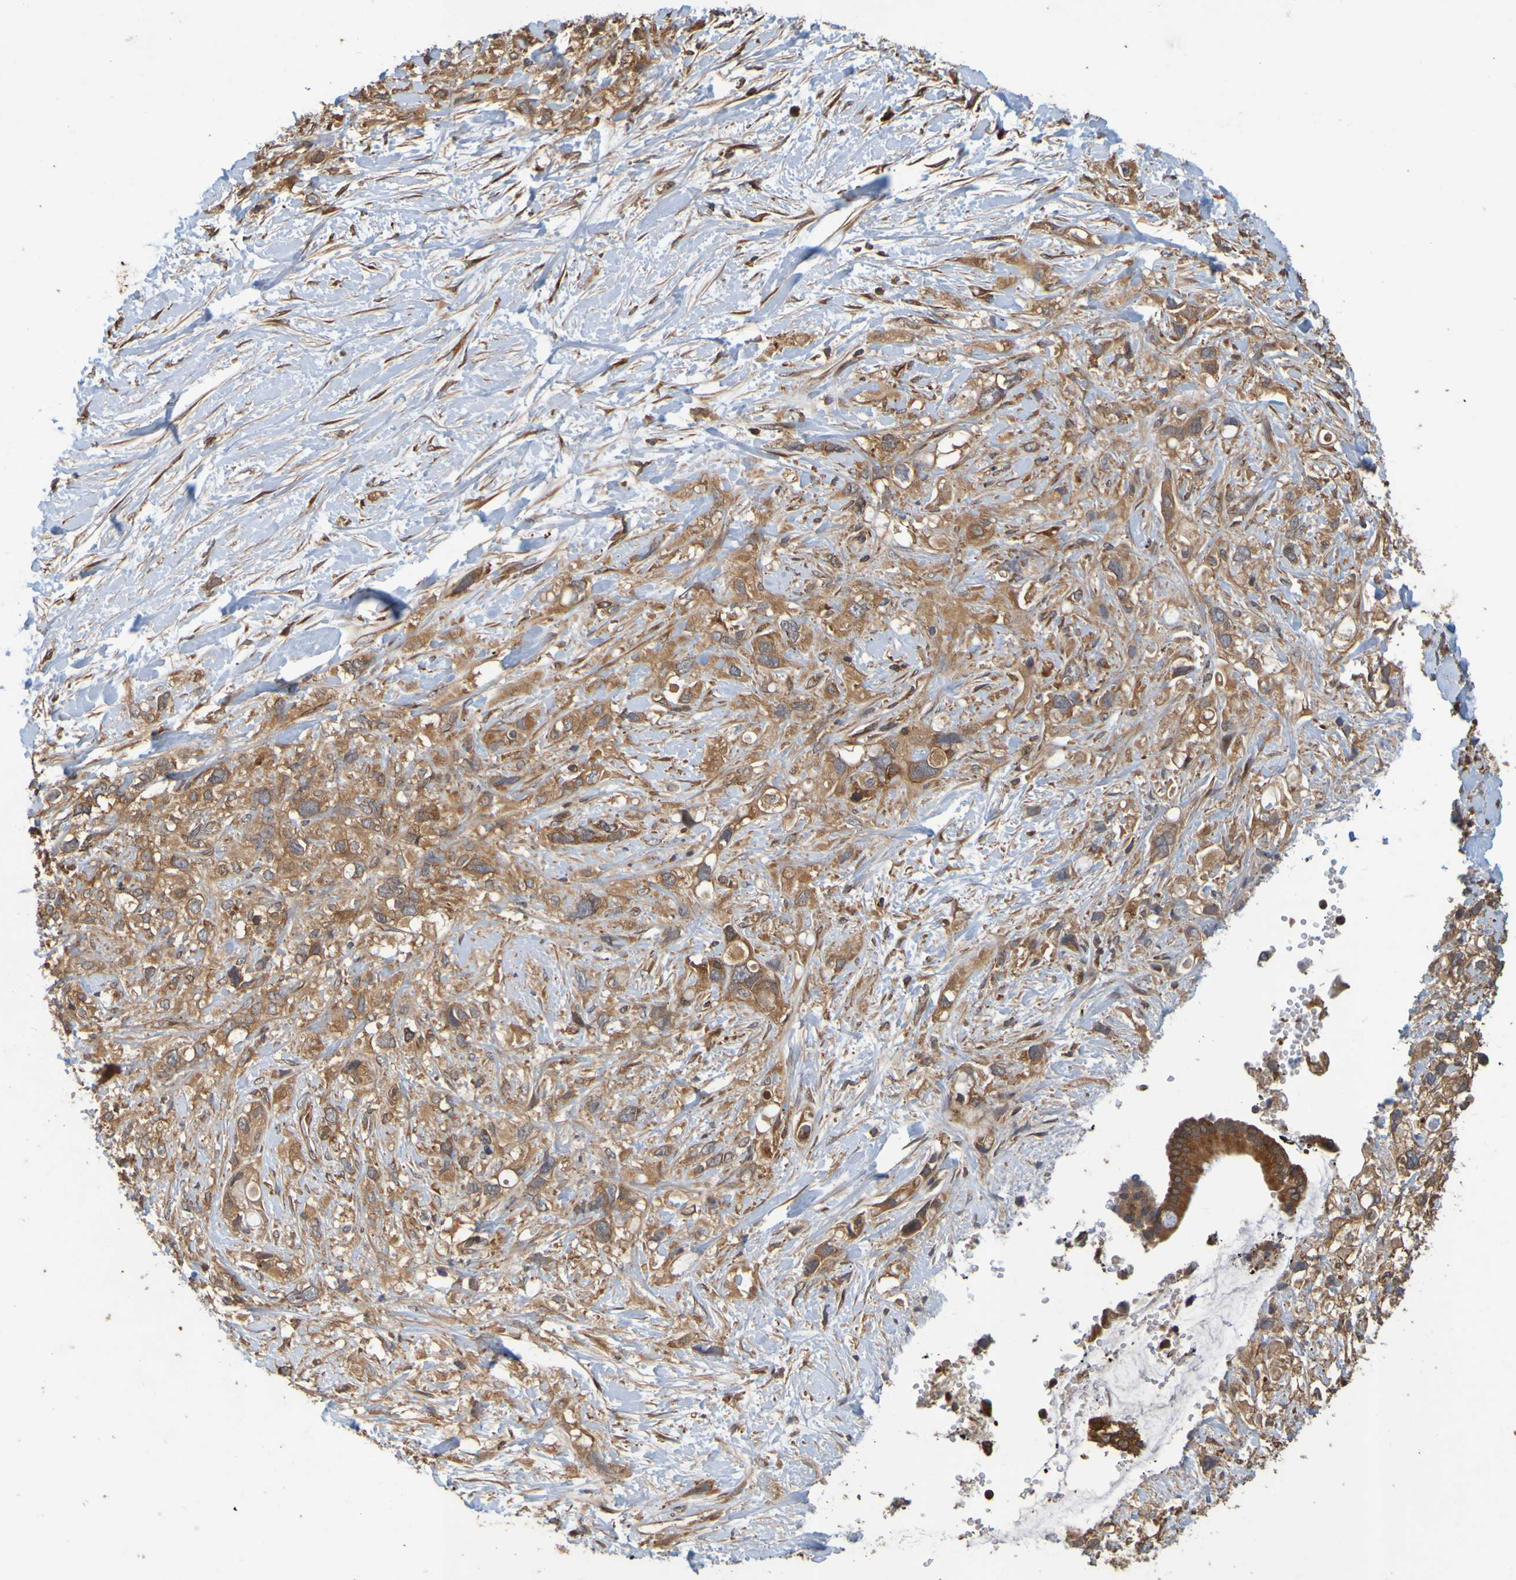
{"staining": {"intensity": "moderate", "quantity": ">75%", "location": "cytoplasmic/membranous"}, "tissue": "pancreatic cancer", "cell_type": "Tumor cells", "image_type": "cancer", "snomed": [{"axis": "morphology", "description": "Adenocarcinoma, NOS"}, {"axis": "topography", "description": "Pancreas"}], "caption": "Immunohistochemical staining of human pancreatic cancer (adenocarcinoma) displays medium levels of moderate cytoplasmic/membranous expression in approximately >75% of tumor cells.", "gene": "OCRL", "patient": {"sex": "female", "age": 56}}